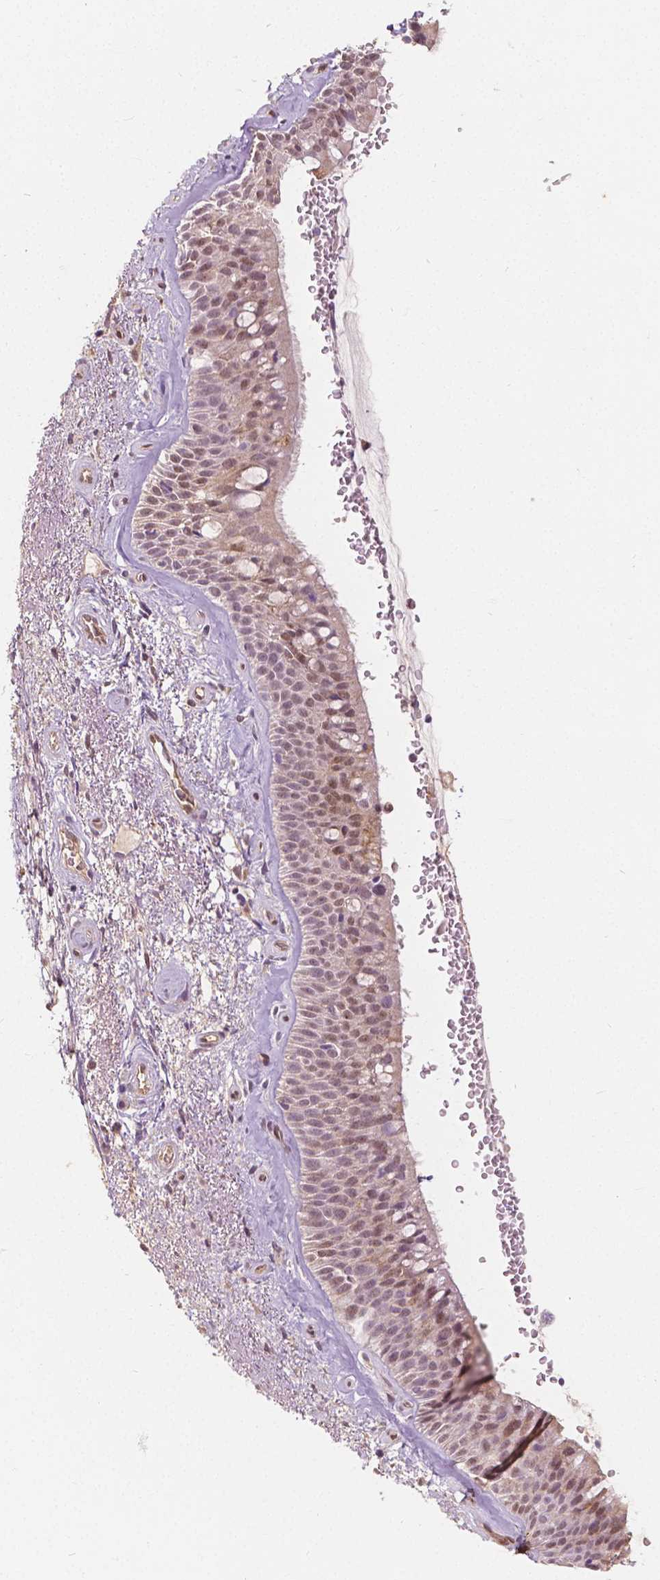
{"staining": {"intensity": "weak", "quantity": ">75%", "location": "nuclear"}, "tissue": "bronchus", "cell_type": "Respiratory epithelial cells", "image_type": "normal", "snomed": [{"axis": "morphology", "description": "Normal tissue, NOS"}, {"axis": "topography", "description": "Bronchus"}], "caption": "Immunohistochemical staining of unremarkable human bronchus displays low levels of weak nuclear positivity in about >75% of respiratory epithelial cells.", "gene": "NAPRT", "patient": {"sex": "male", "age": 48}}